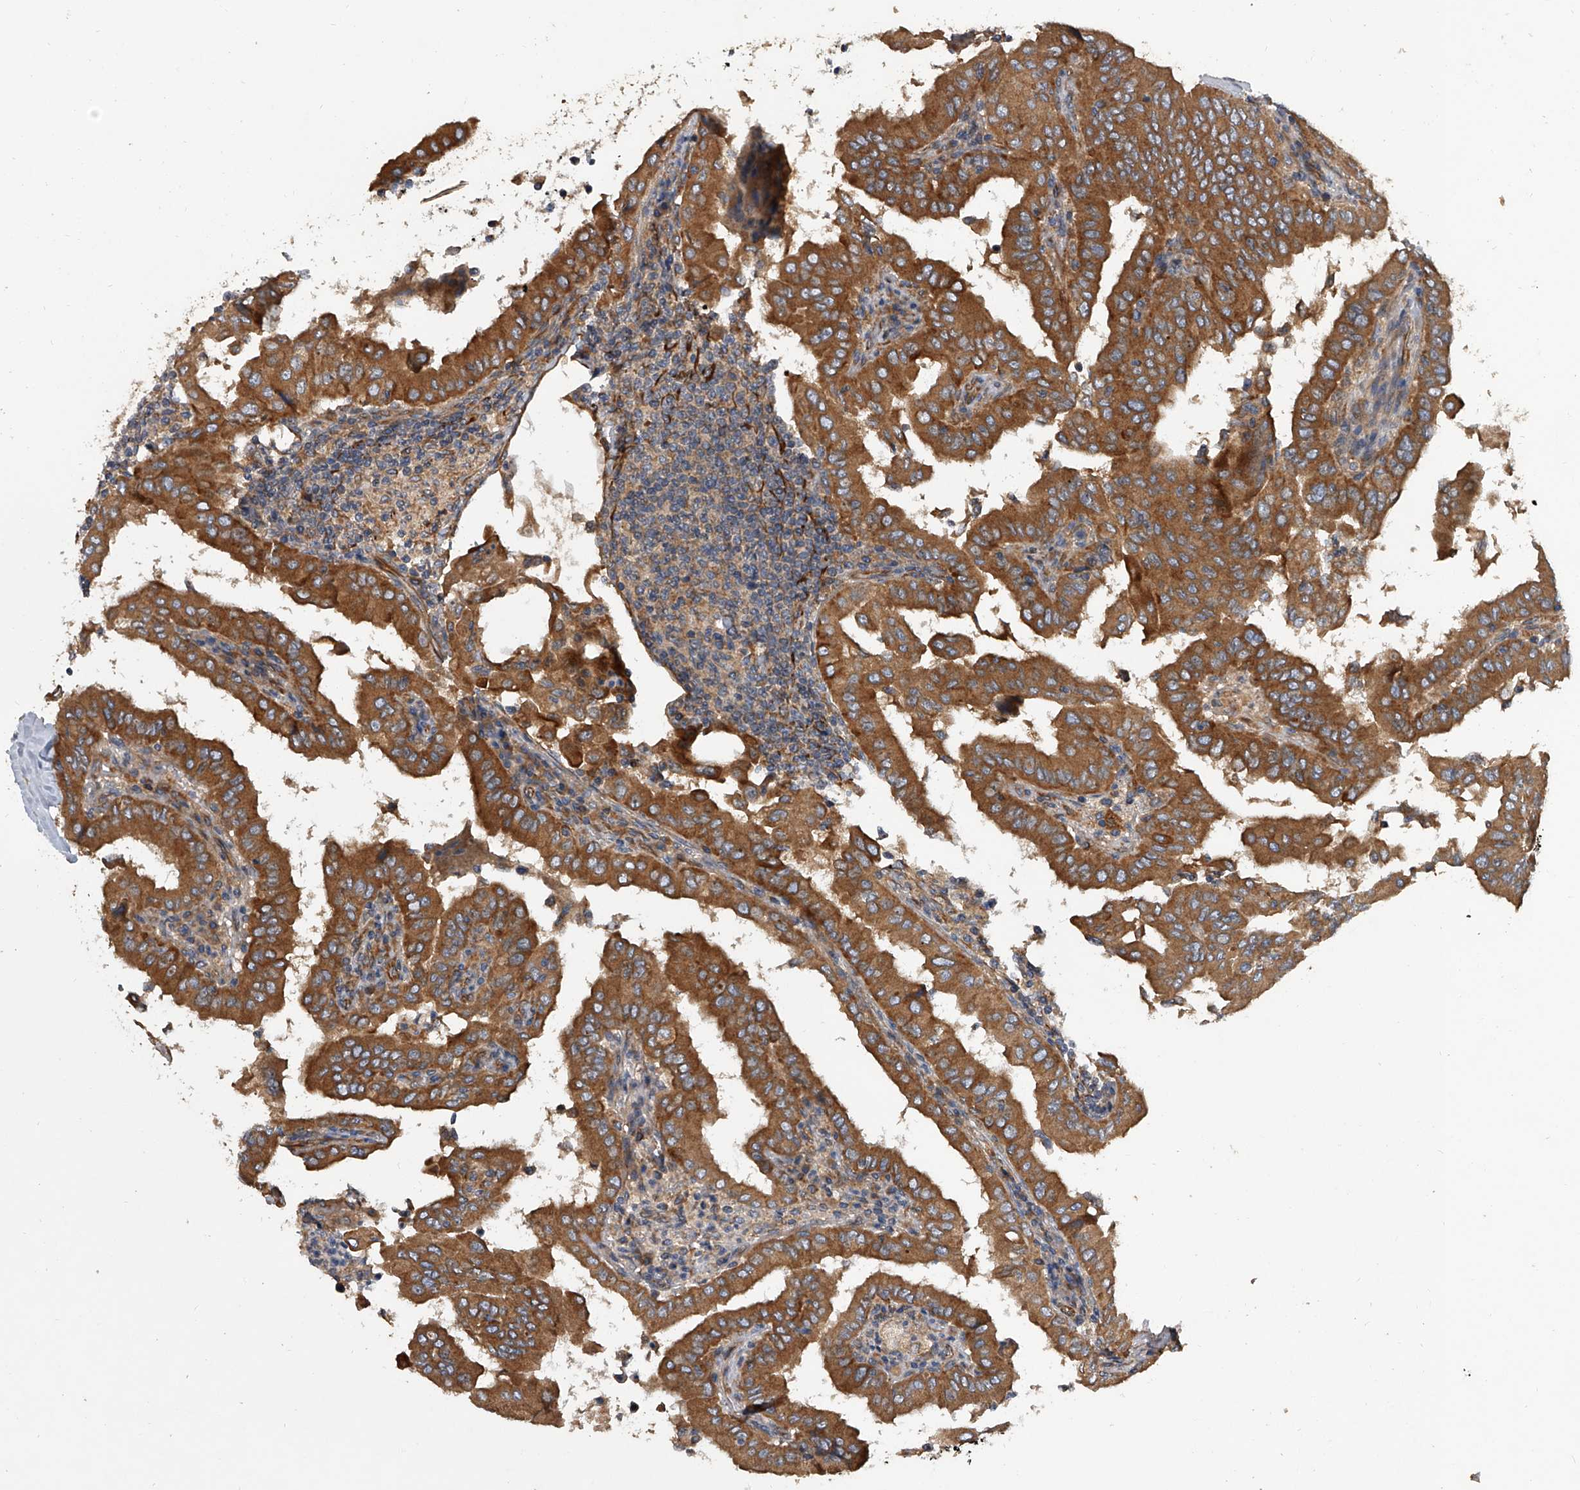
{"staining": {"intensity": "moderate", "quantity": ">75%", "location": "cytoplasmic/membranous"}, "tissue": "thyroid cancer", "cell_type": "Tumor cells", "image_type": "cancer", "snomed": [{"axis": "morphology", "description": "Papillary adenocarcinoma, NOS"}, {"axis": "topography", "description": "Thyroid gland"}], "caption": "Tumor cells demonstrate medium levels of moderate cytoplasmic/membranous staining in approximately >75% of cells in human papillary adenocarcinoma (thyroid).", "gene": "EXOC4", "patient": {"sex": "male", "age": 33}}